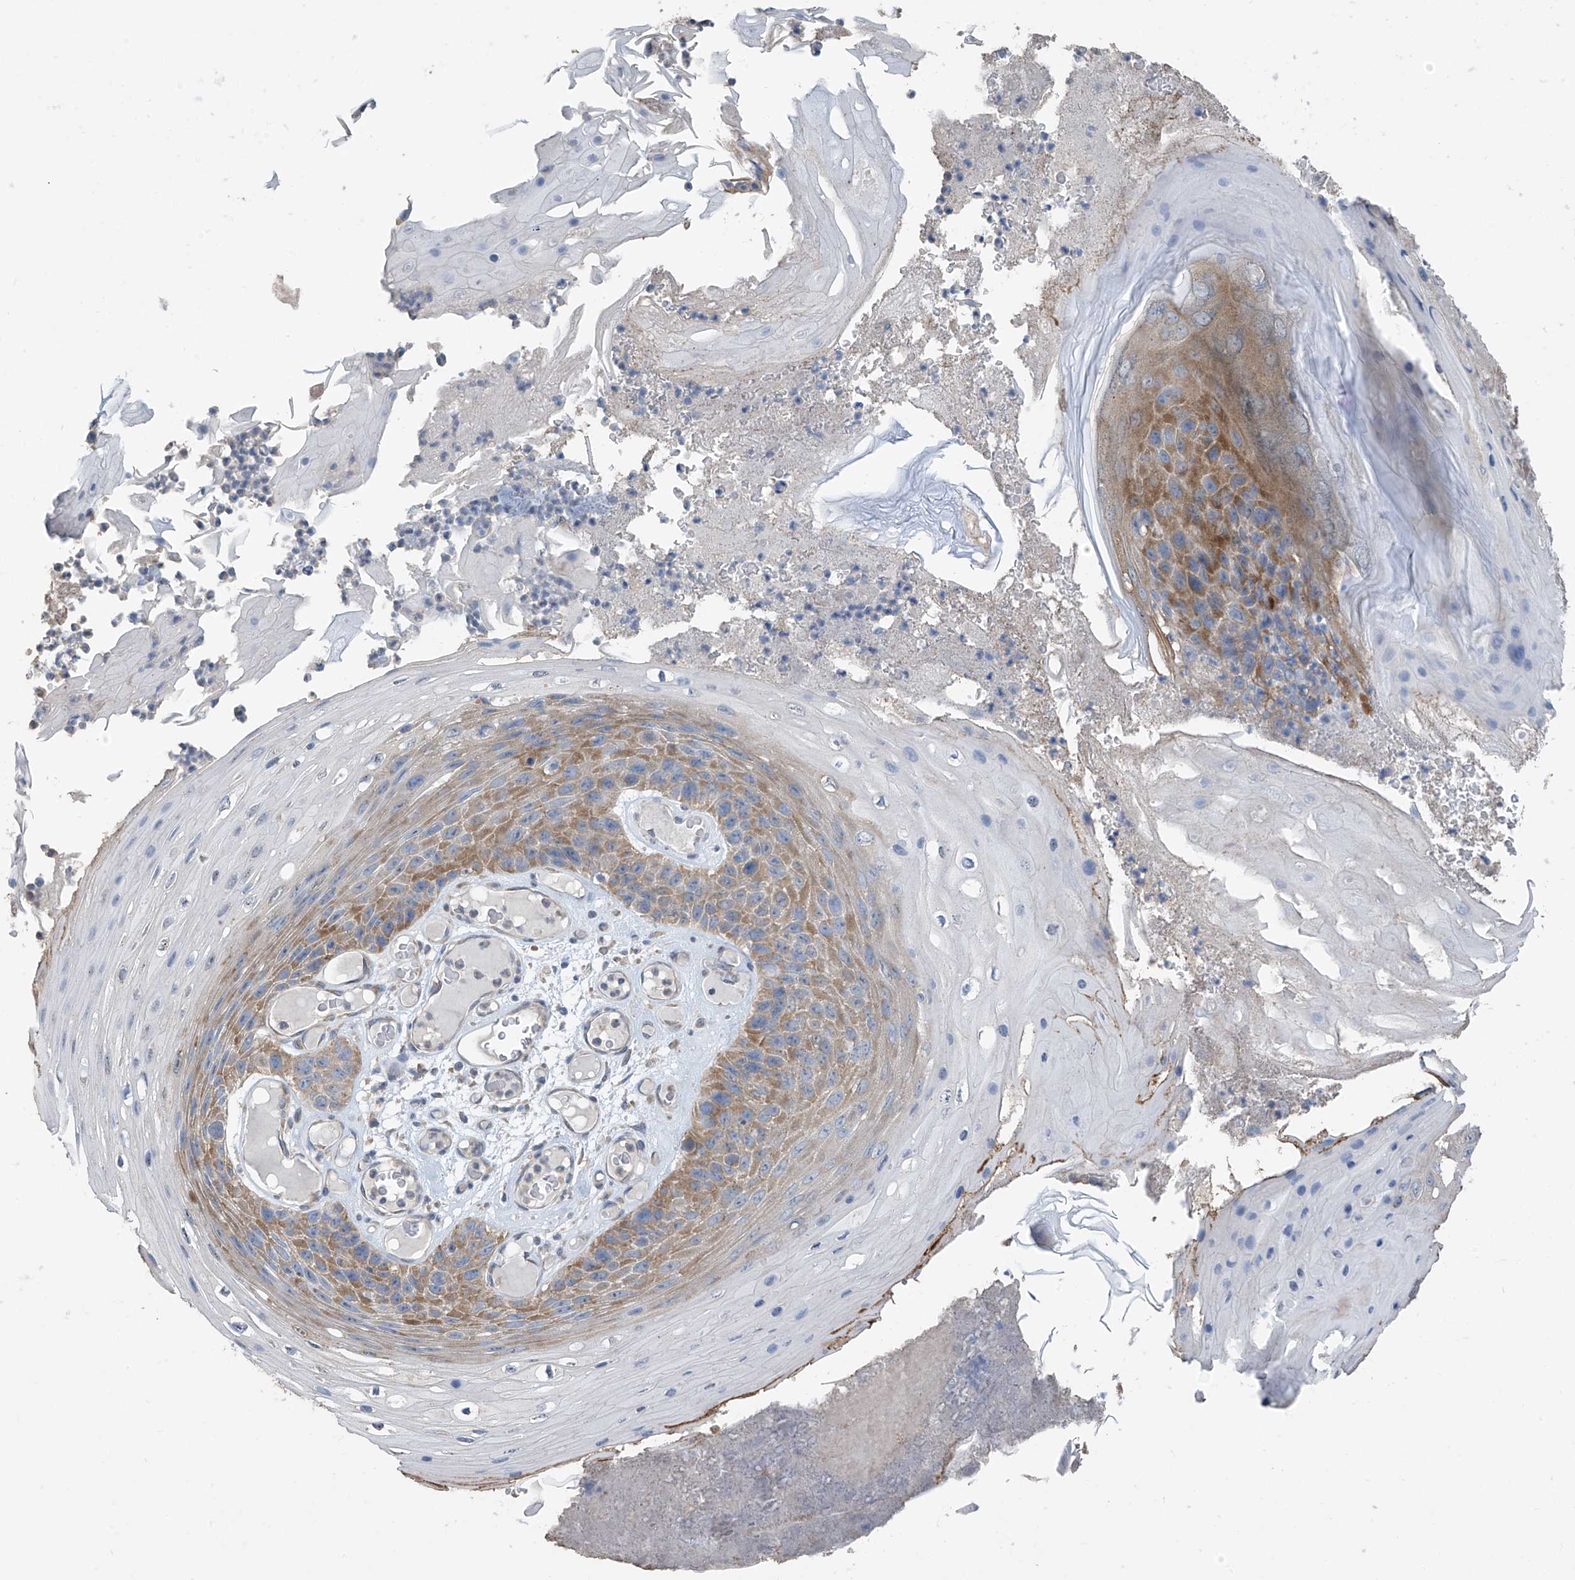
{"staining": {"intensity": "moderate", "quantity": "25%-75%", "location": "cytoplasmic/membranous"}, "tissue": "skin cancer", "cell_type": "Tumor cells", "image_type": "cancer", "snomed": [{"axis": "morphology", "description": "Squamous cell carcinoma, NOS"}, {"axis": "topography", "description": "Skin"}], "caption": "A histopathology image of human squamous cell carcinoma (skin) stained for a protein shows moderate cytoplasmic/membranous brown staining in tumor cells.", "gene": "RPL4", "patient": {"sex": "female", "age": 88}}